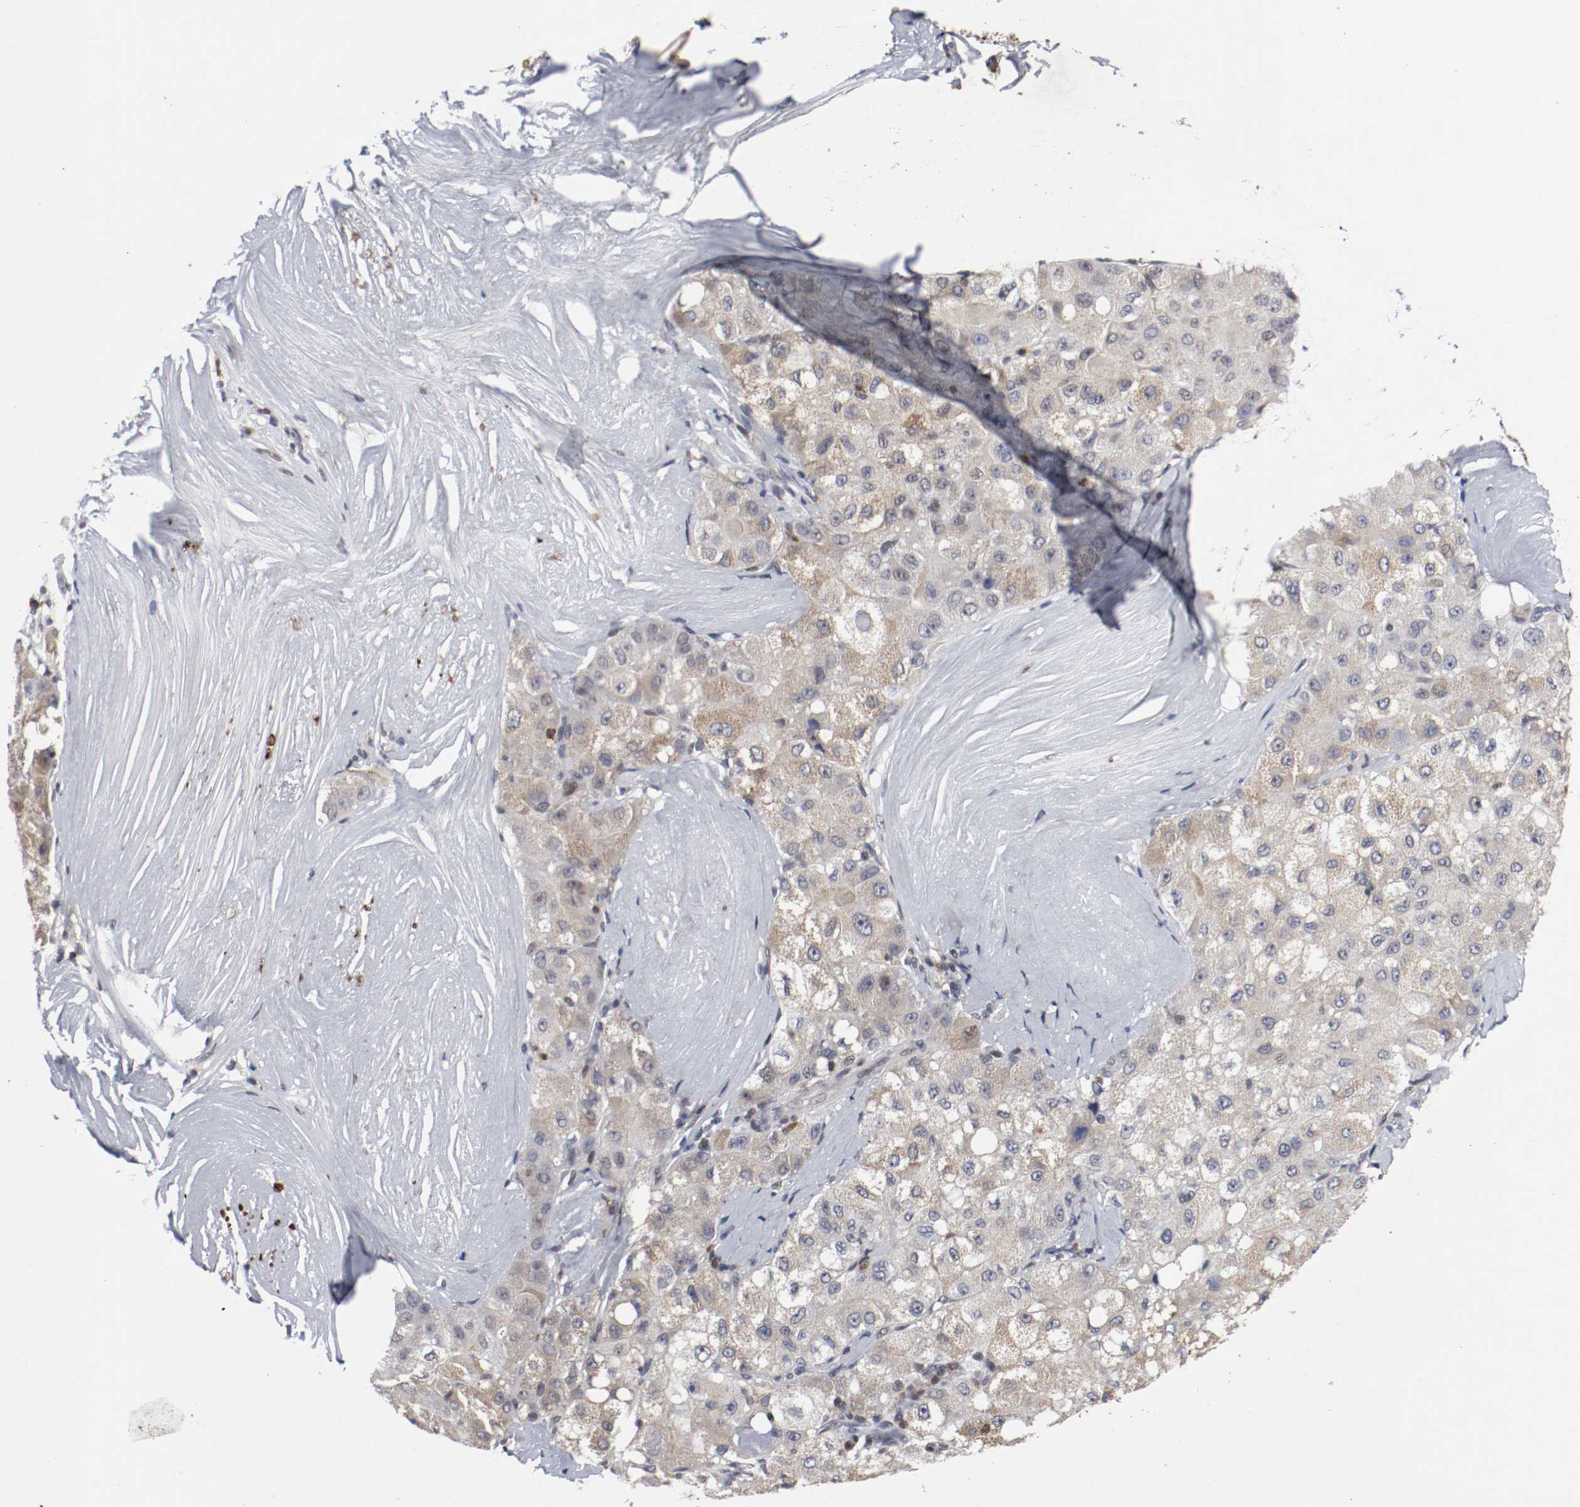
{"staining": {"intensity": "weak", "quantity": "25%-75%", "location": "cytoplasmic/membranous"}, "tissue": "liver cancer", "cell_type": "Tumor cells", "image_type": "cancer", "snomed": [{"axis": "morphology", "description": "Carcinoma, Hepatocellular, NOS"}, {"axis": "topography", "description": "Liver"}], "caption": "An immunohistochemistry micrograph of neoplastic tissue is shown. Protein staining in brown labels weak cytoplasmic/membranous positivity in liver cancer within tumor cells. Ihc stains the protein of interest in brown and the nuclei are stained blue.", "gene": "JUND", "patient": {"sex": "male", "age": 80}}